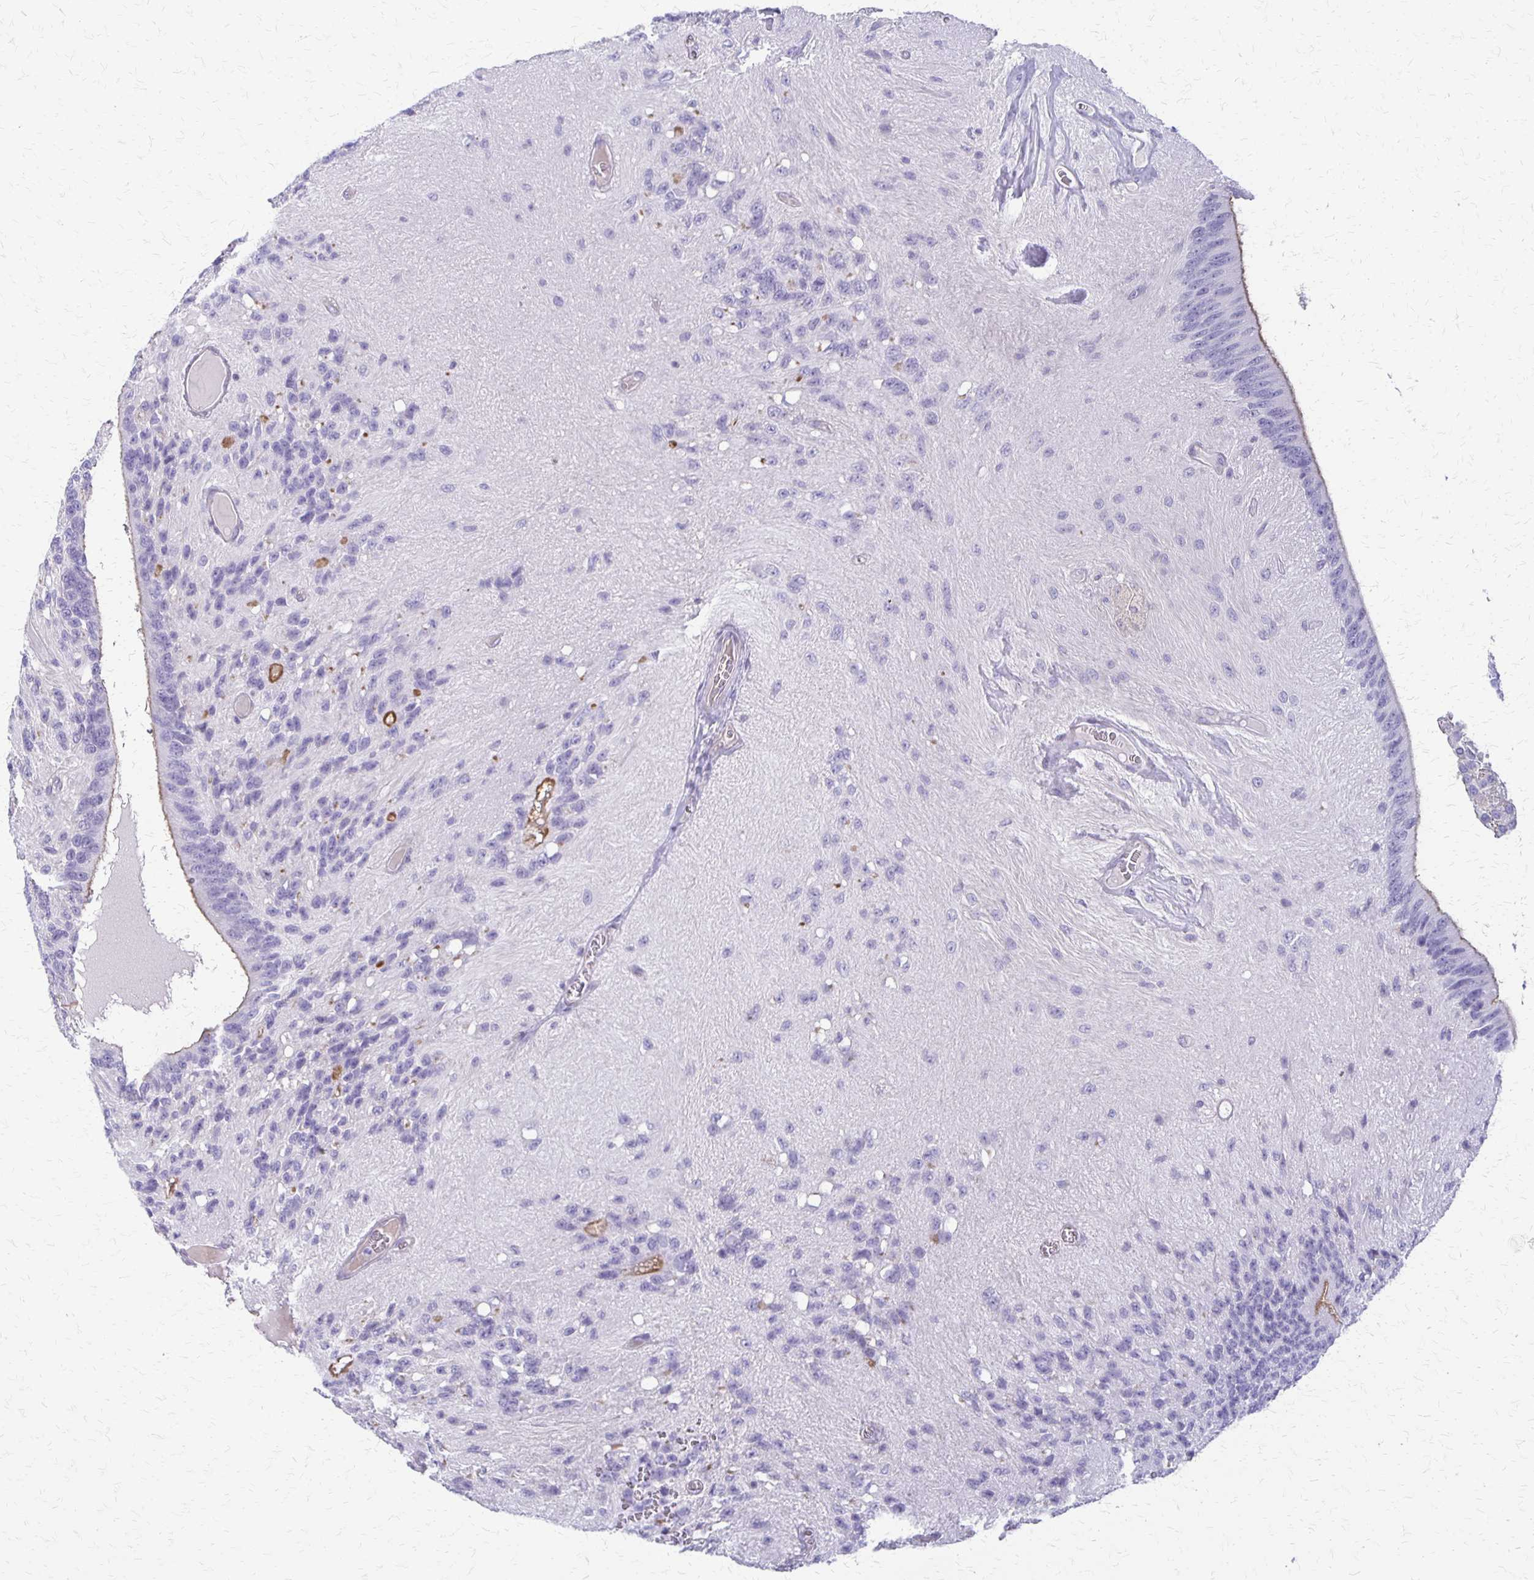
{"staining": {"intensity": "negative", "quantity": "none", "location": "none"}, "tissue": "glioma", "cell_type": "Tumor cells", "image_type": "cancer", "snomed": [{"axis": "morphology", "description": "Glioma, malignant, Low grade"}, {"axis": "topography", "description": "Brain"}], "caption": "High power microscopy image of an IHC image of glioma, revealing no significant expression in tumor cells.", "gene": "RHOC", "patient": {"sex": "male", "age": 31}}